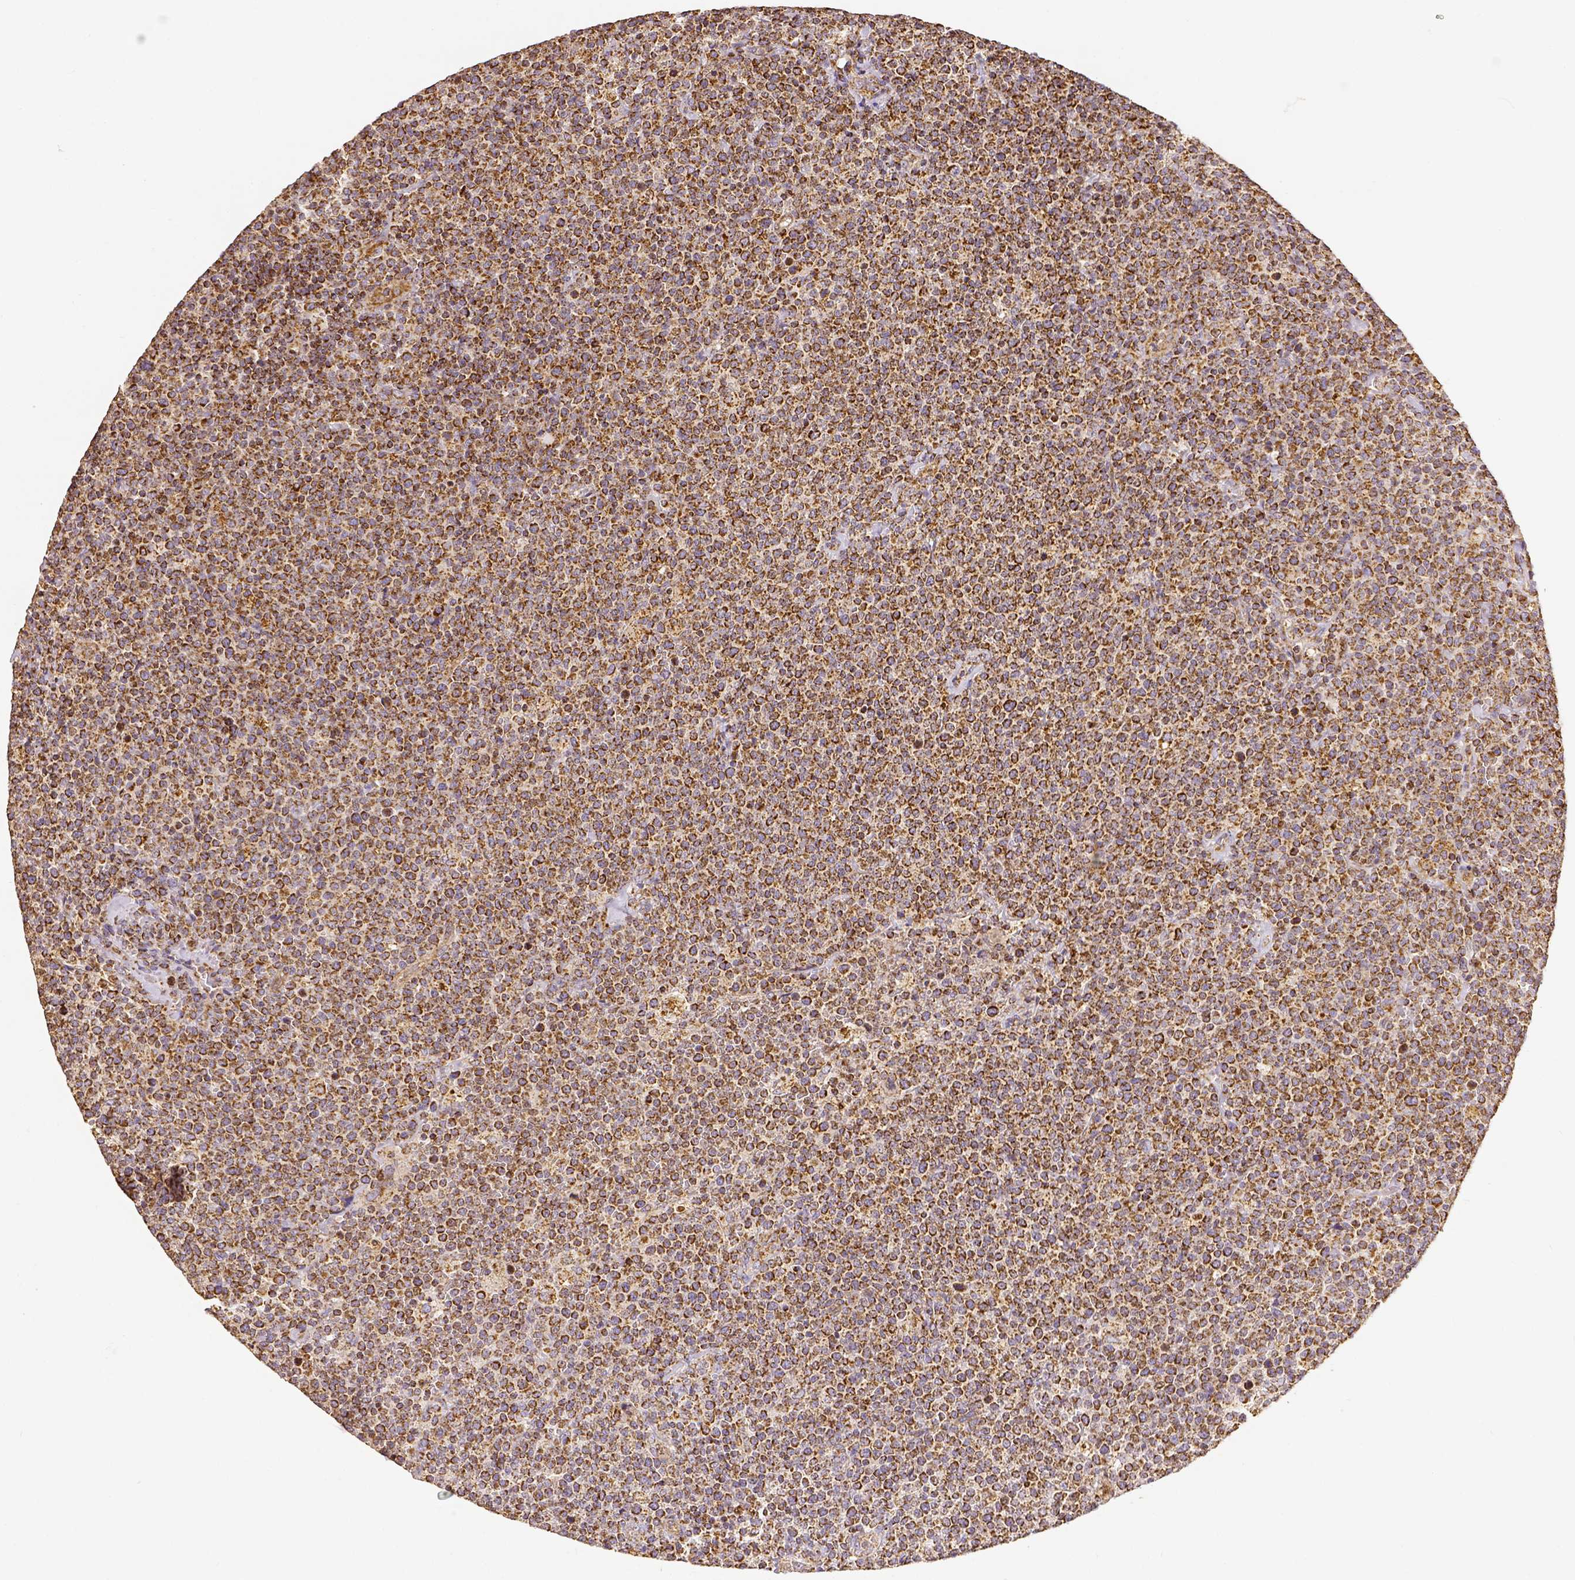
{"staining": {"intensity": "moderate", "quantity": ">75%", "location": "cytoplasmic/membranous"}, "tissue": "lymphoma", "cell_type": "Tumor cells", "image_type": "cancer", "snomed": [{"axis": "morphology", "description": "Malignant lymphoma, non-Hodgkin's type, High grade"}, {"axis": "topography", "description": "Lymph node"}], "caption": "This is a micrograph of IHC staining of high-grade malignant lymphoma, non-Hodgkin's type, which shows moderate expression in the cytoplasmic/membranous of tumor cells.", "gene": "SDHB", "patient": {"sex": "male", "age": 61}}